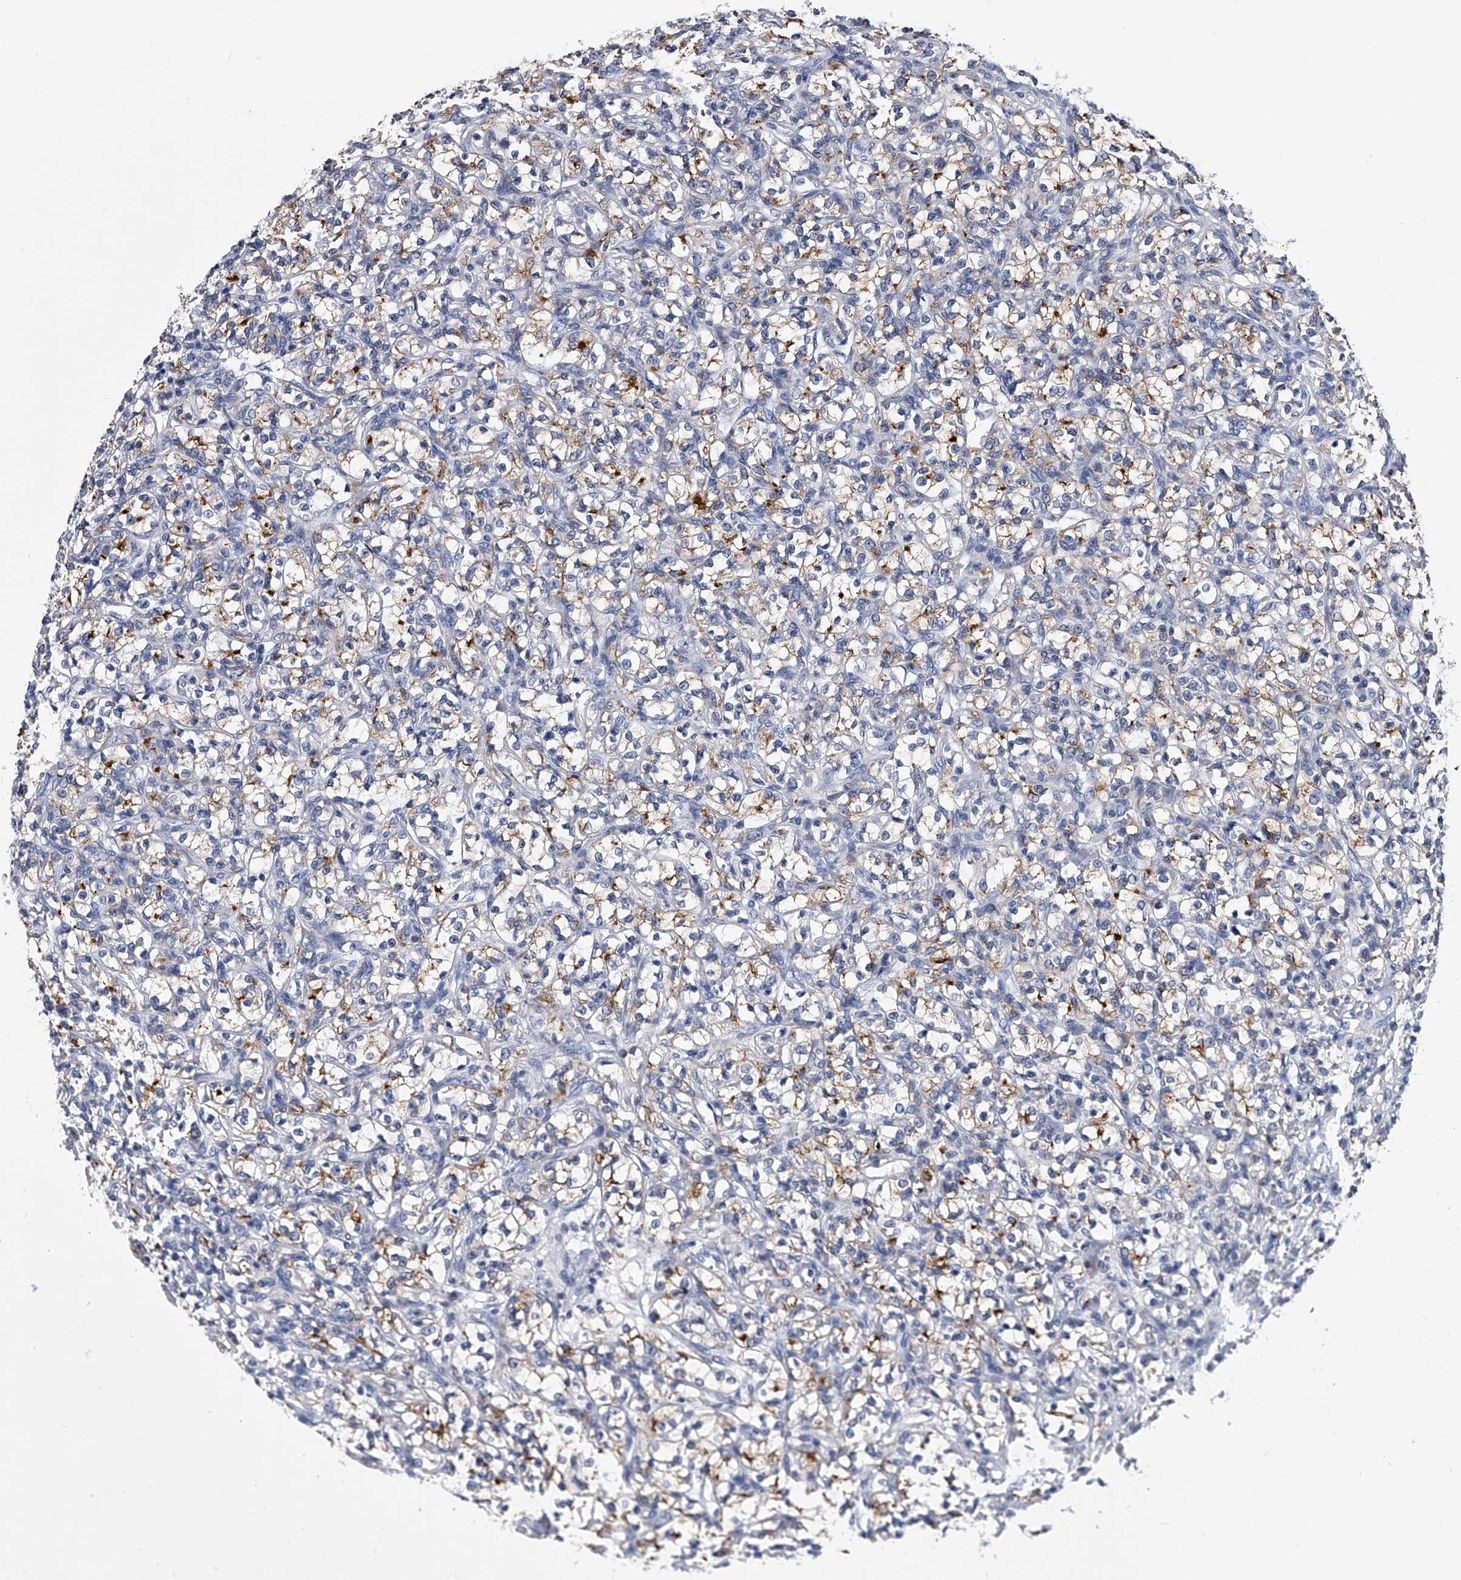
{"staining": {"intensity": "moderate", "quantity": "25%-75%", "location": "cytoplasmic/membranous"}, "tissue": "renal cancer", "cell_type": "Tumor cells", "image_type": "cancer", "snomed": [{"axis": "morphology", "description": "Adenocarcinoma, NOS"}, {"axis": "topography", "description": "Kidney"}], "caption": "Renal adenocarcinoma tissue reveals moderate cytoplasmic/membranous positivity in about 25%-75% of tumor cells", "gene": "PDXK", "patient": {"sex": "female", "age": 69}}